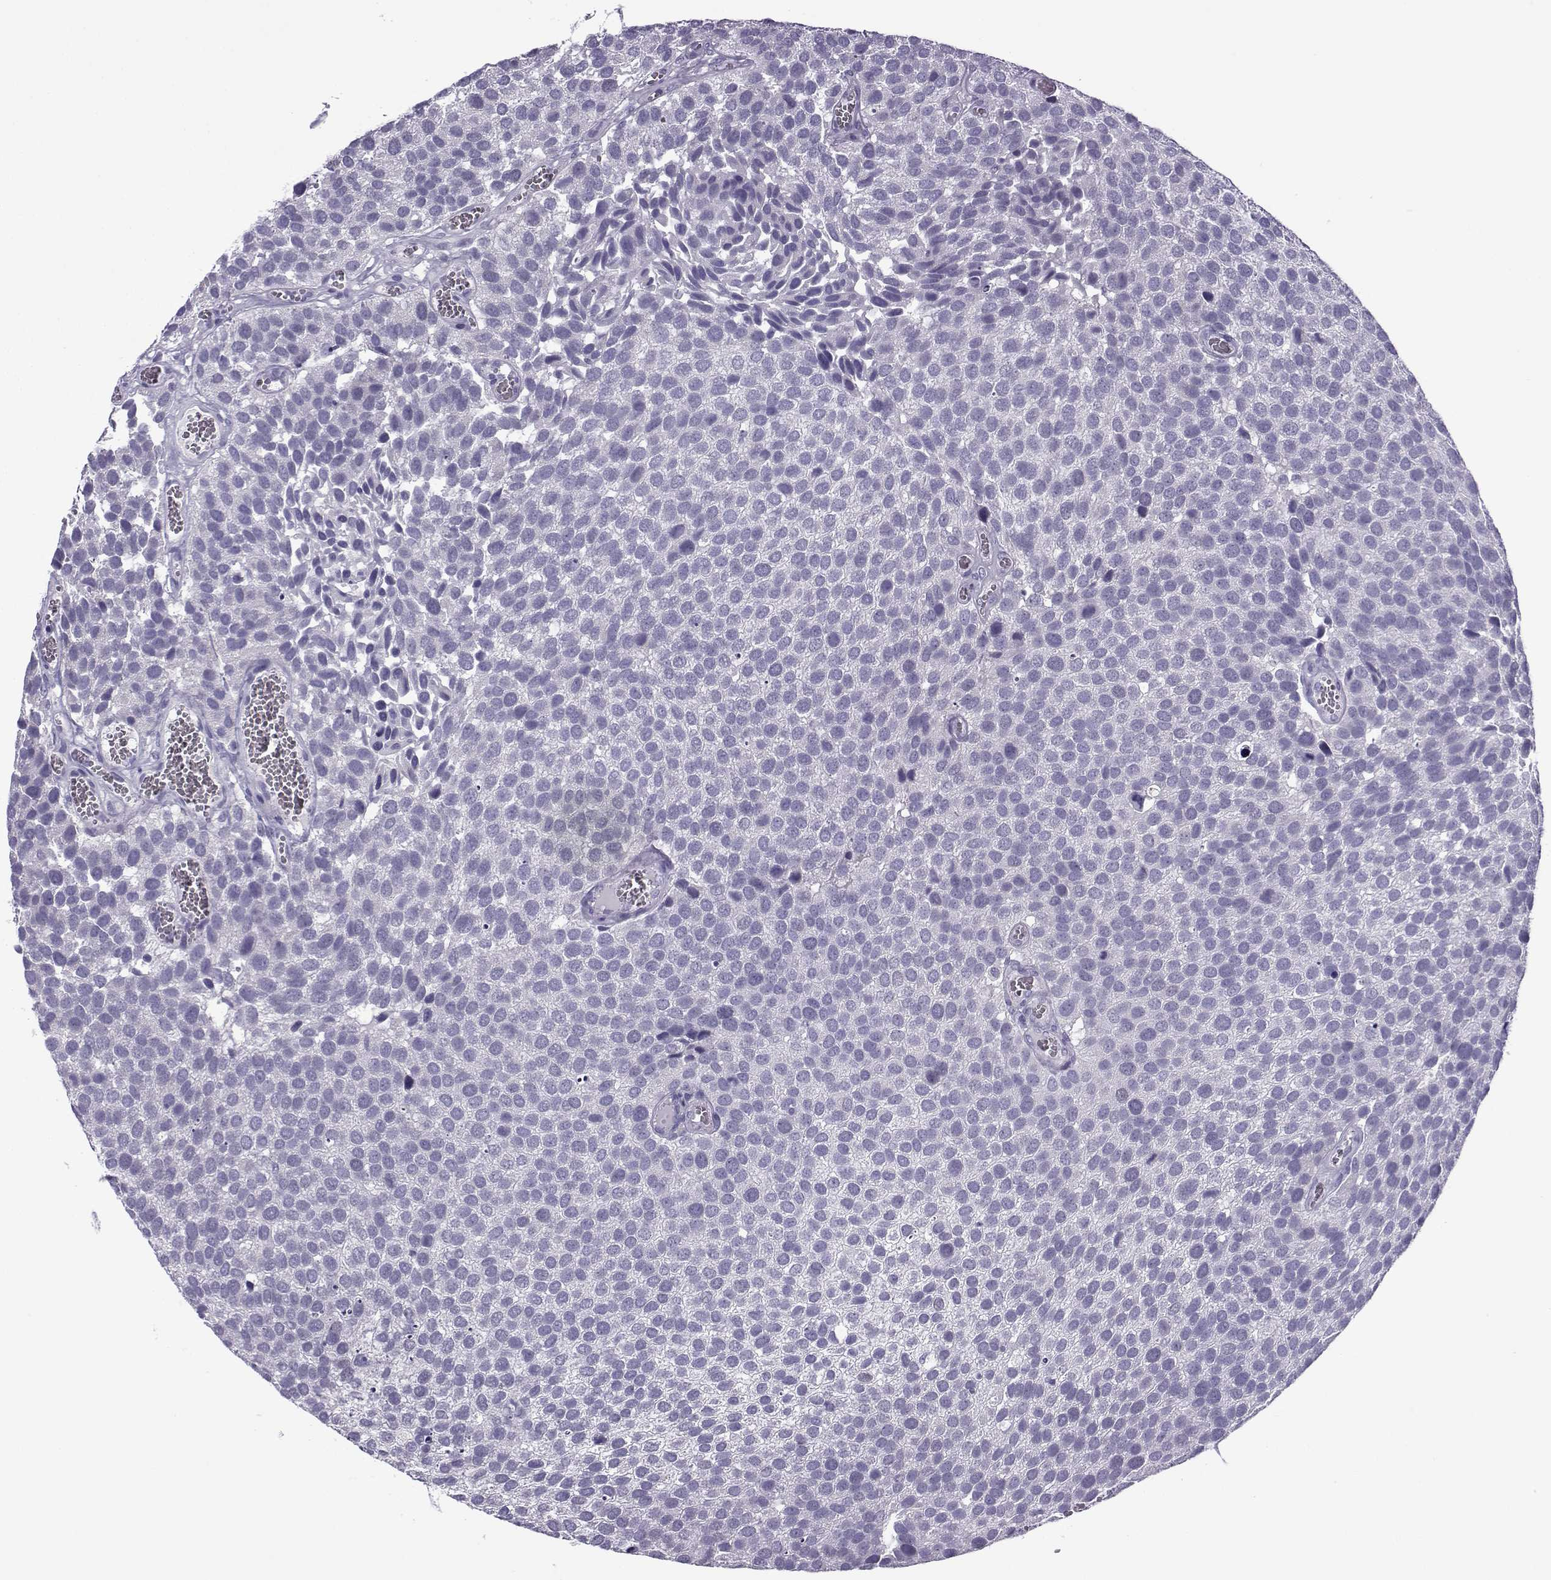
{"staining": {"intensity": "negative", "quantity": "none", "location": "none"}, "tissue": "urothelial cancer", "cell_type": "Tumor cells", "image_type": "cancer", "snomed": [{"axis": "morphology", "description": "Urothelial carcinoma, Low grade"}, {"axis": "topography", "description": "Urinary bladder"}], "caption": "Immunohistochemical staining of human urothelial carcinoma (low-grade) exhibits no significant expression in tumor cells.", "gene": "OIP5", "patient": {"sex": "female", "age": 69}}